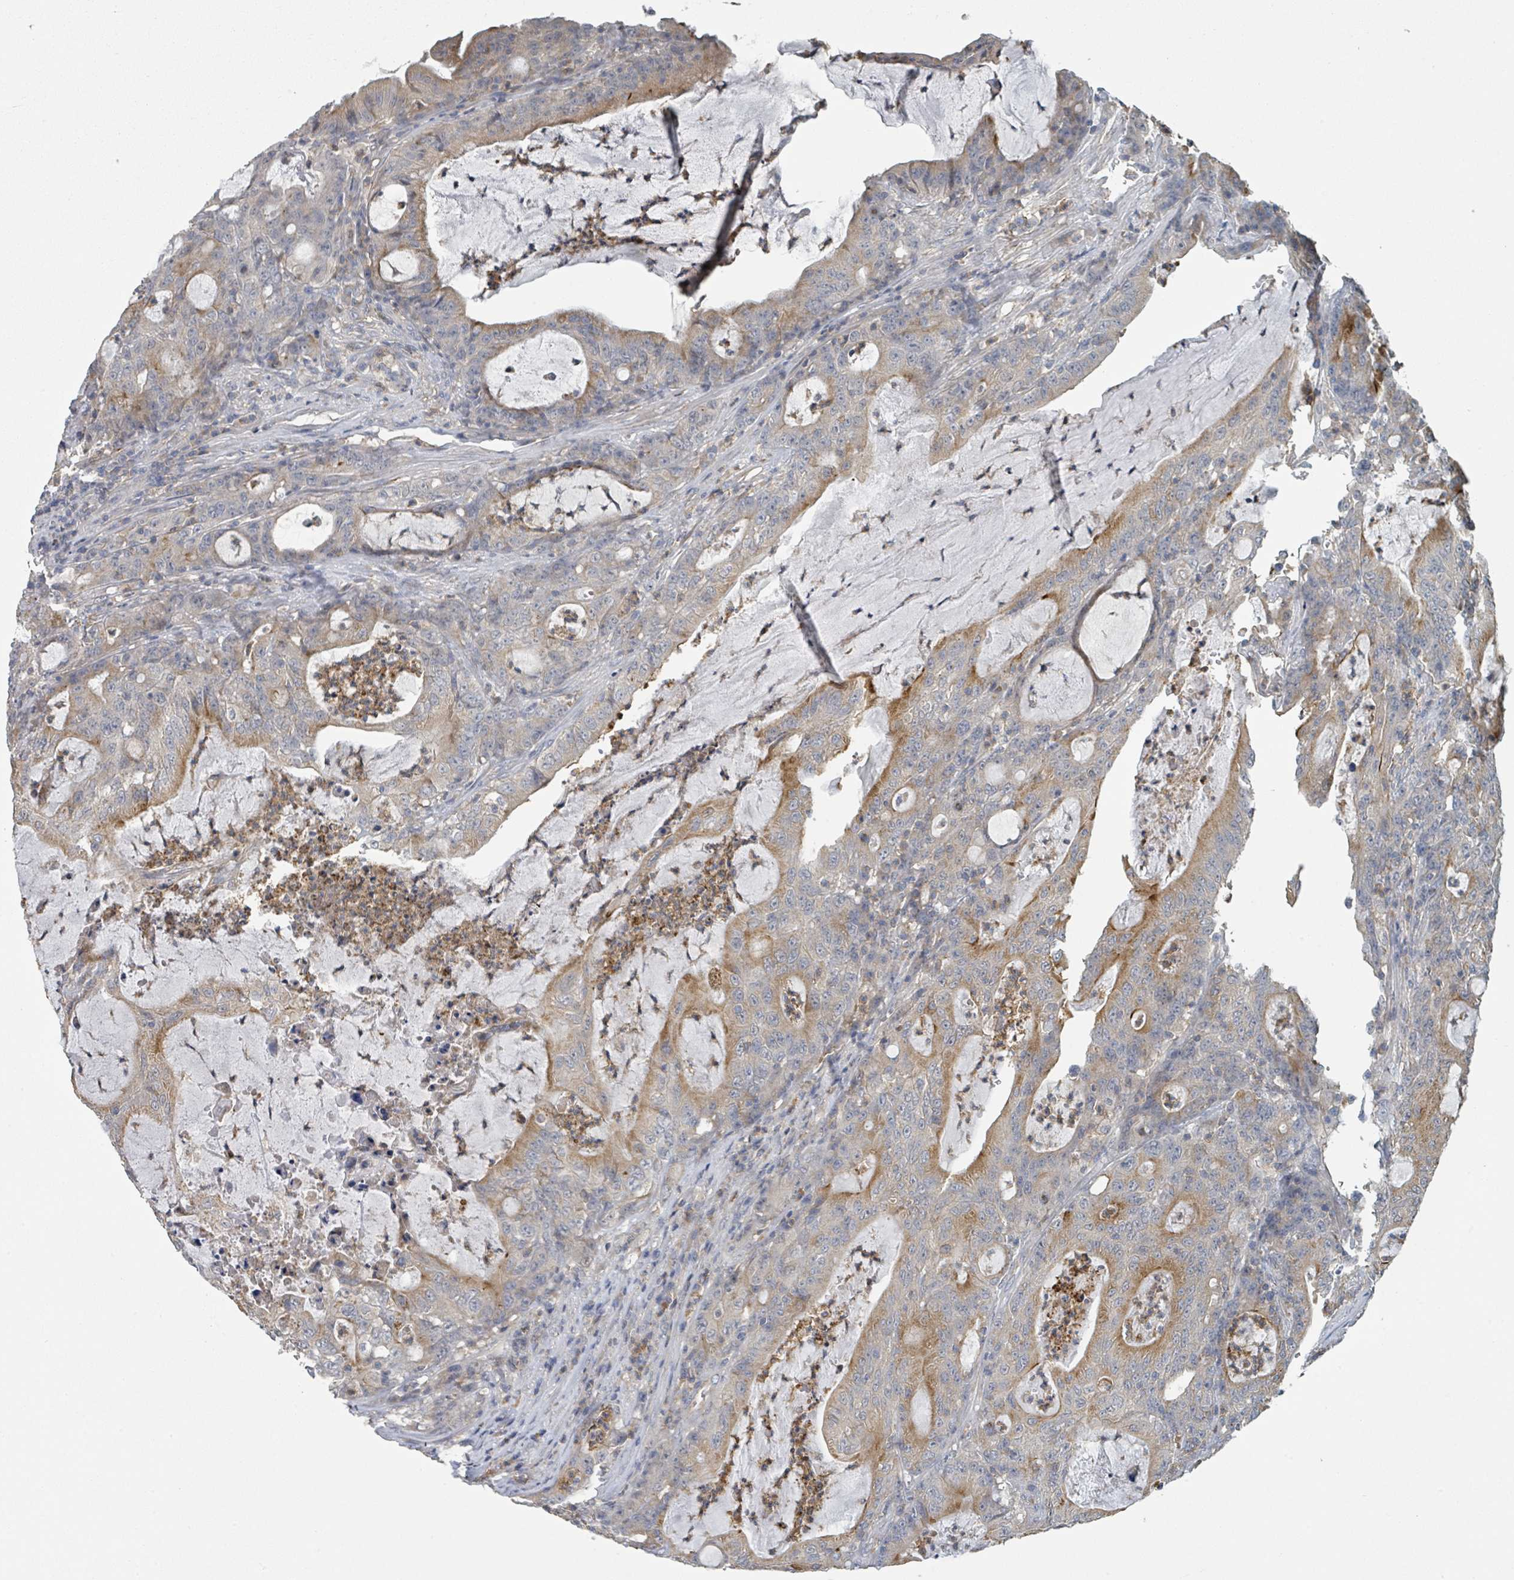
{"staining": {"intensity": "moderate", "quantity": "<25%", "location": "cytoplasmic/membranous"}, "tissue": "colorectal cancer", "cell_type": "Tumor cells", "image_type": "cancer", "snomed": [{"axis": "morphology", "description": "Adenocarcinoma, NOS"}, {"axis": "topography", "description": "Colon"}], "caption": "Adenocarcinoma (colorectal) stained with a protein marker shows moderate staining in tumor cells.", "gene": "LRRC42", "patient": {"sex": "male", "age": 83}}